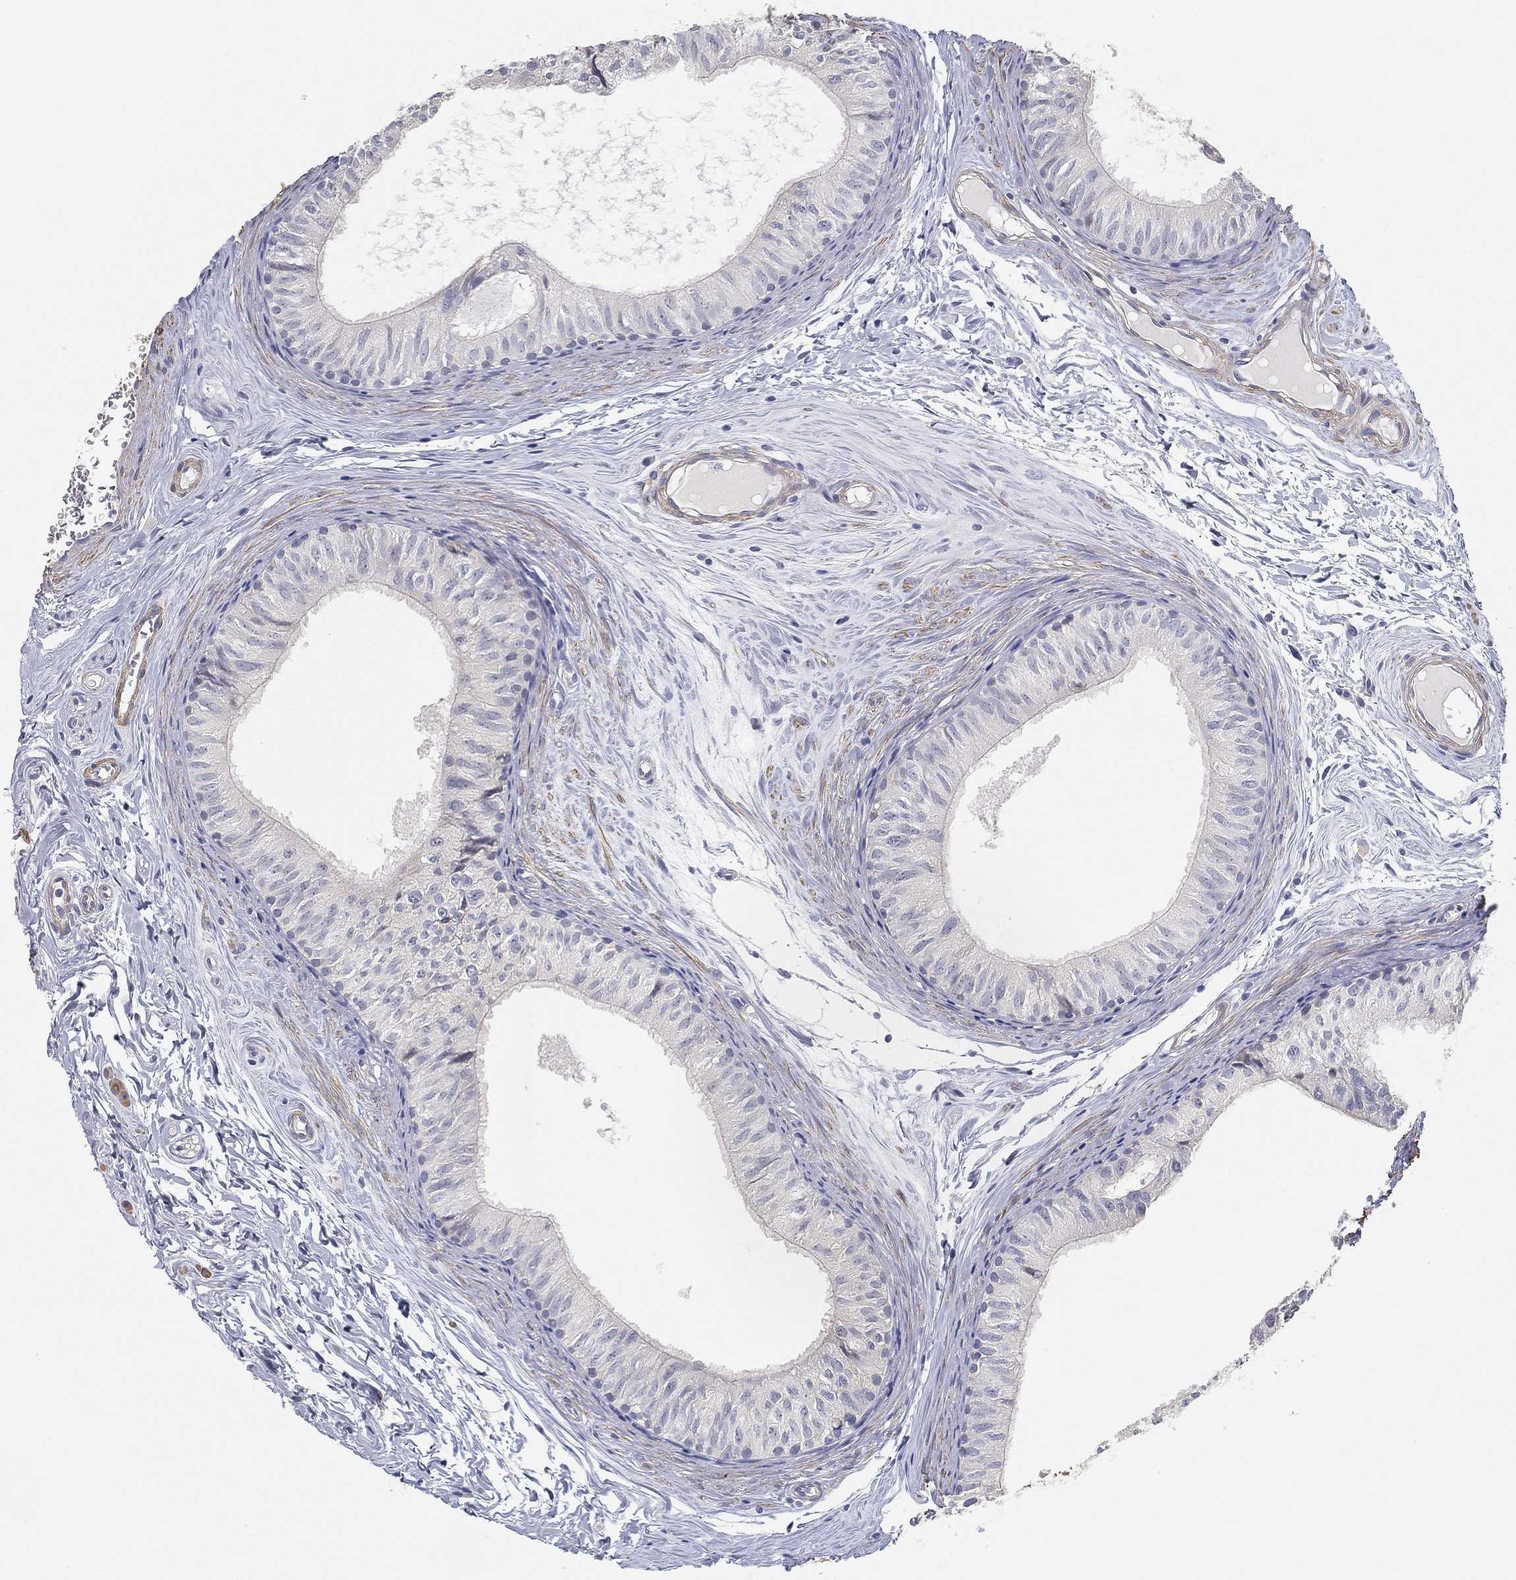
{"staining": {"intensity": "negative", "quantity": "none", "location": "none"}, "tissue": "epididymis", "cell_type": "Glandular cells", "image_type": "normal", "snomed": [{"axis": "morphology", "description": "Normal tissue, NOS"}, {"axis": "topography", "description": "Epididymis"}], "caption": "DAB immunohistochemical staining of benign human epididymis demonstrates no significant positivity in glandular cells. Brightfield microscopy of IHC stained with DAB (brown) and hematoxylin (blue), captured at high magnification.", "gene": "GPR61", "patient": {"sex": "male", "age": 52}}